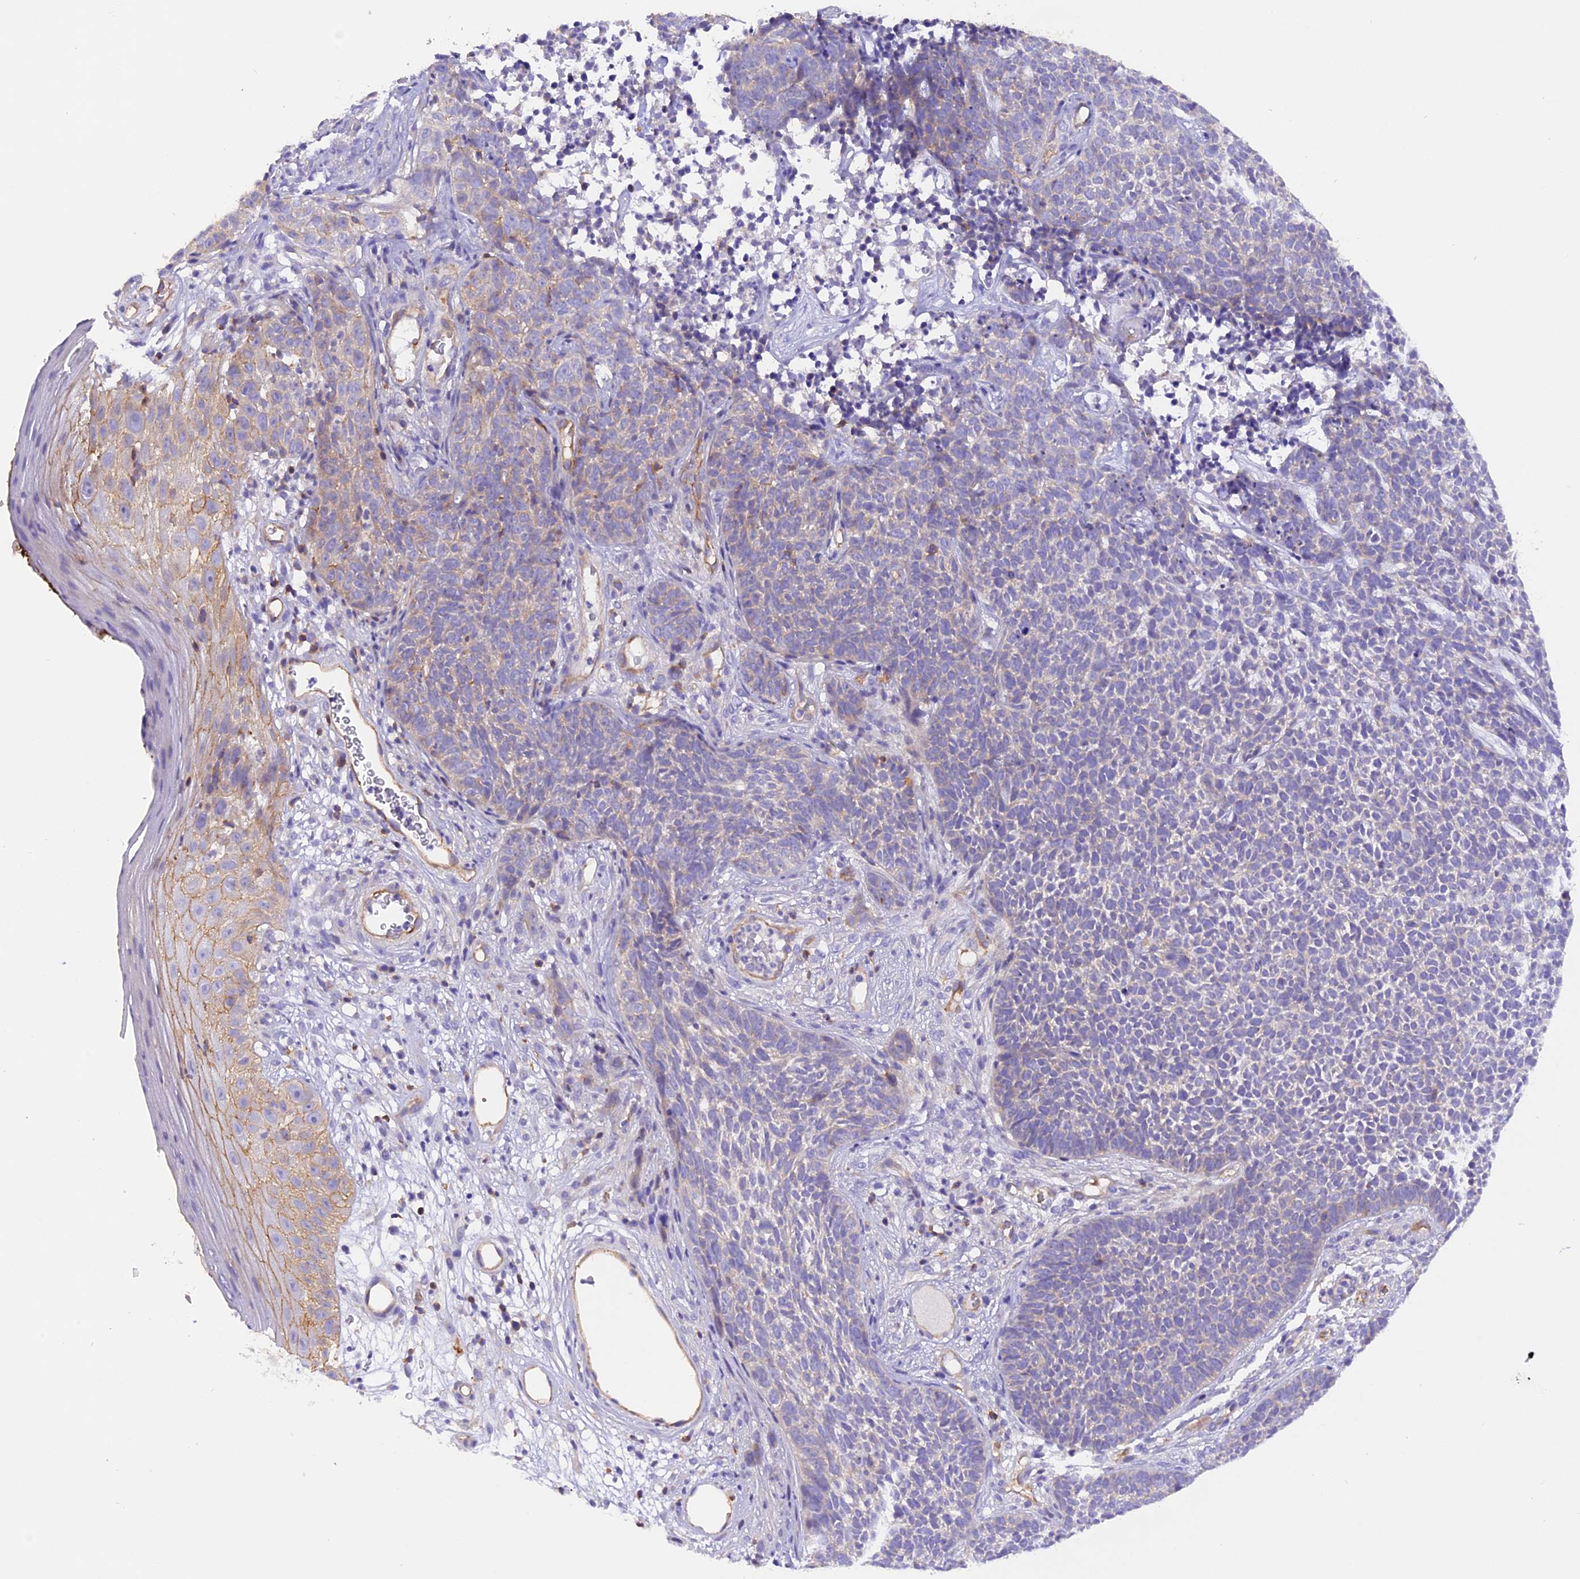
{"staining": {"intensity": "negative", "quantity": "none", "location": "none"}, "tissue": "skin cancer", "cell_type": "Tumor cells", "image_type": "cancer", "snomed": [{"axis": "morphology", "description": "Basal cell carcinoma"}, {"axis": "topography", "description": "Skin"}], "caption": "Protein analysis of skin basal cell carcinoma exhibits no significant staining in tumor cells.", "gene": "FAM193A", "patient": {"sex": "female", "age": 84}}